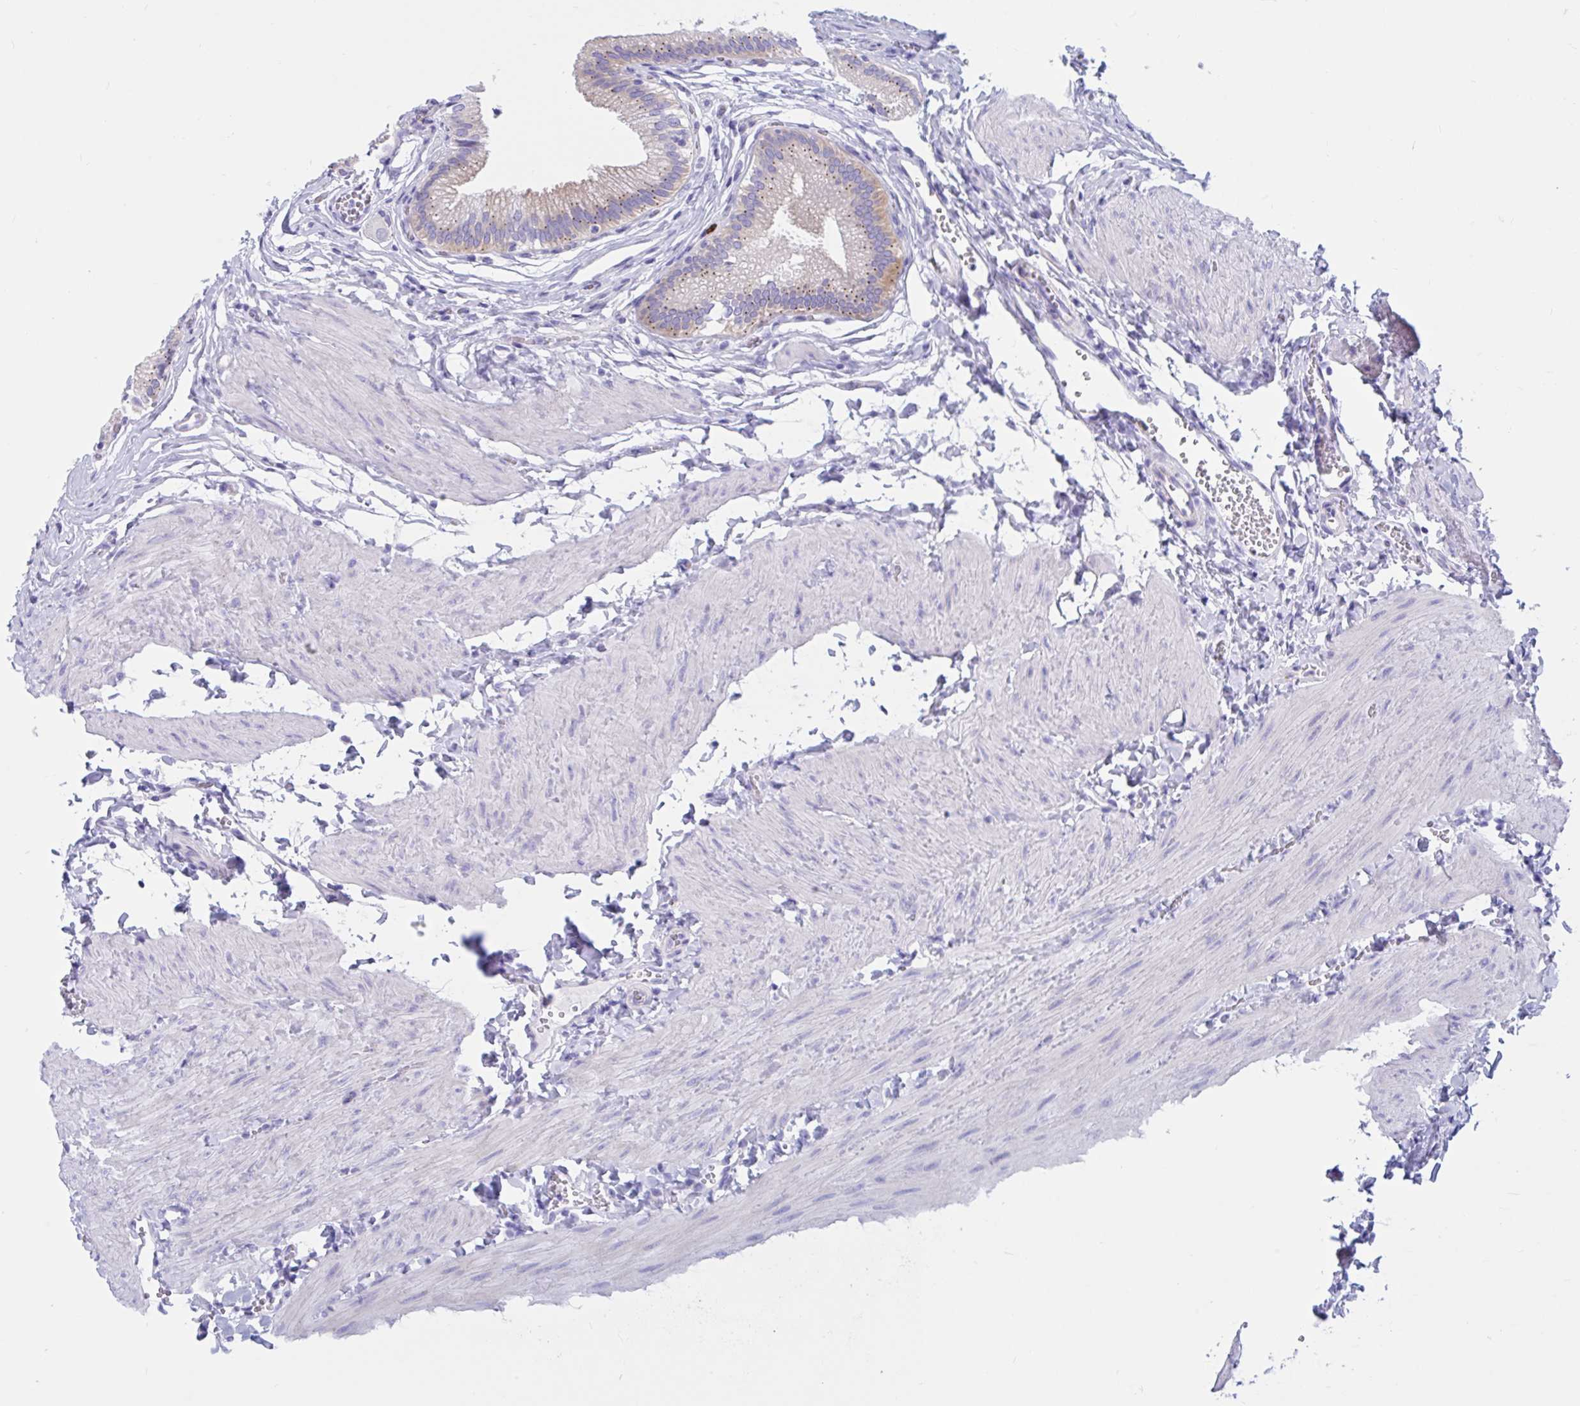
{"staining": {"intensity": "moderate", "quantity": "<25%", "location": "cytoplasmic/membranous"}, "tissue": "gallbladder", "cell_type": "Glandular cells", "image_type": "normal", "snomed": [{"axis": "morphology", "description": "Normal tissue, NOS"}, {"axis": "topography", "description": "Gallbladder"}, {"axis": "topography", "description": "Peripheral nerve tissue"}], "caption": "Glandular cells display low levels of moderate cytoplasmic/membranous expression in approximately <25% of cells in unremarkable gallbladder. Using DAB (brown) and hematoxylin (blue) stains, captured at high magnification using brightfield microscopy.", "gene": "RNASE3", "patient": {"sex": "male", "age": 17}}